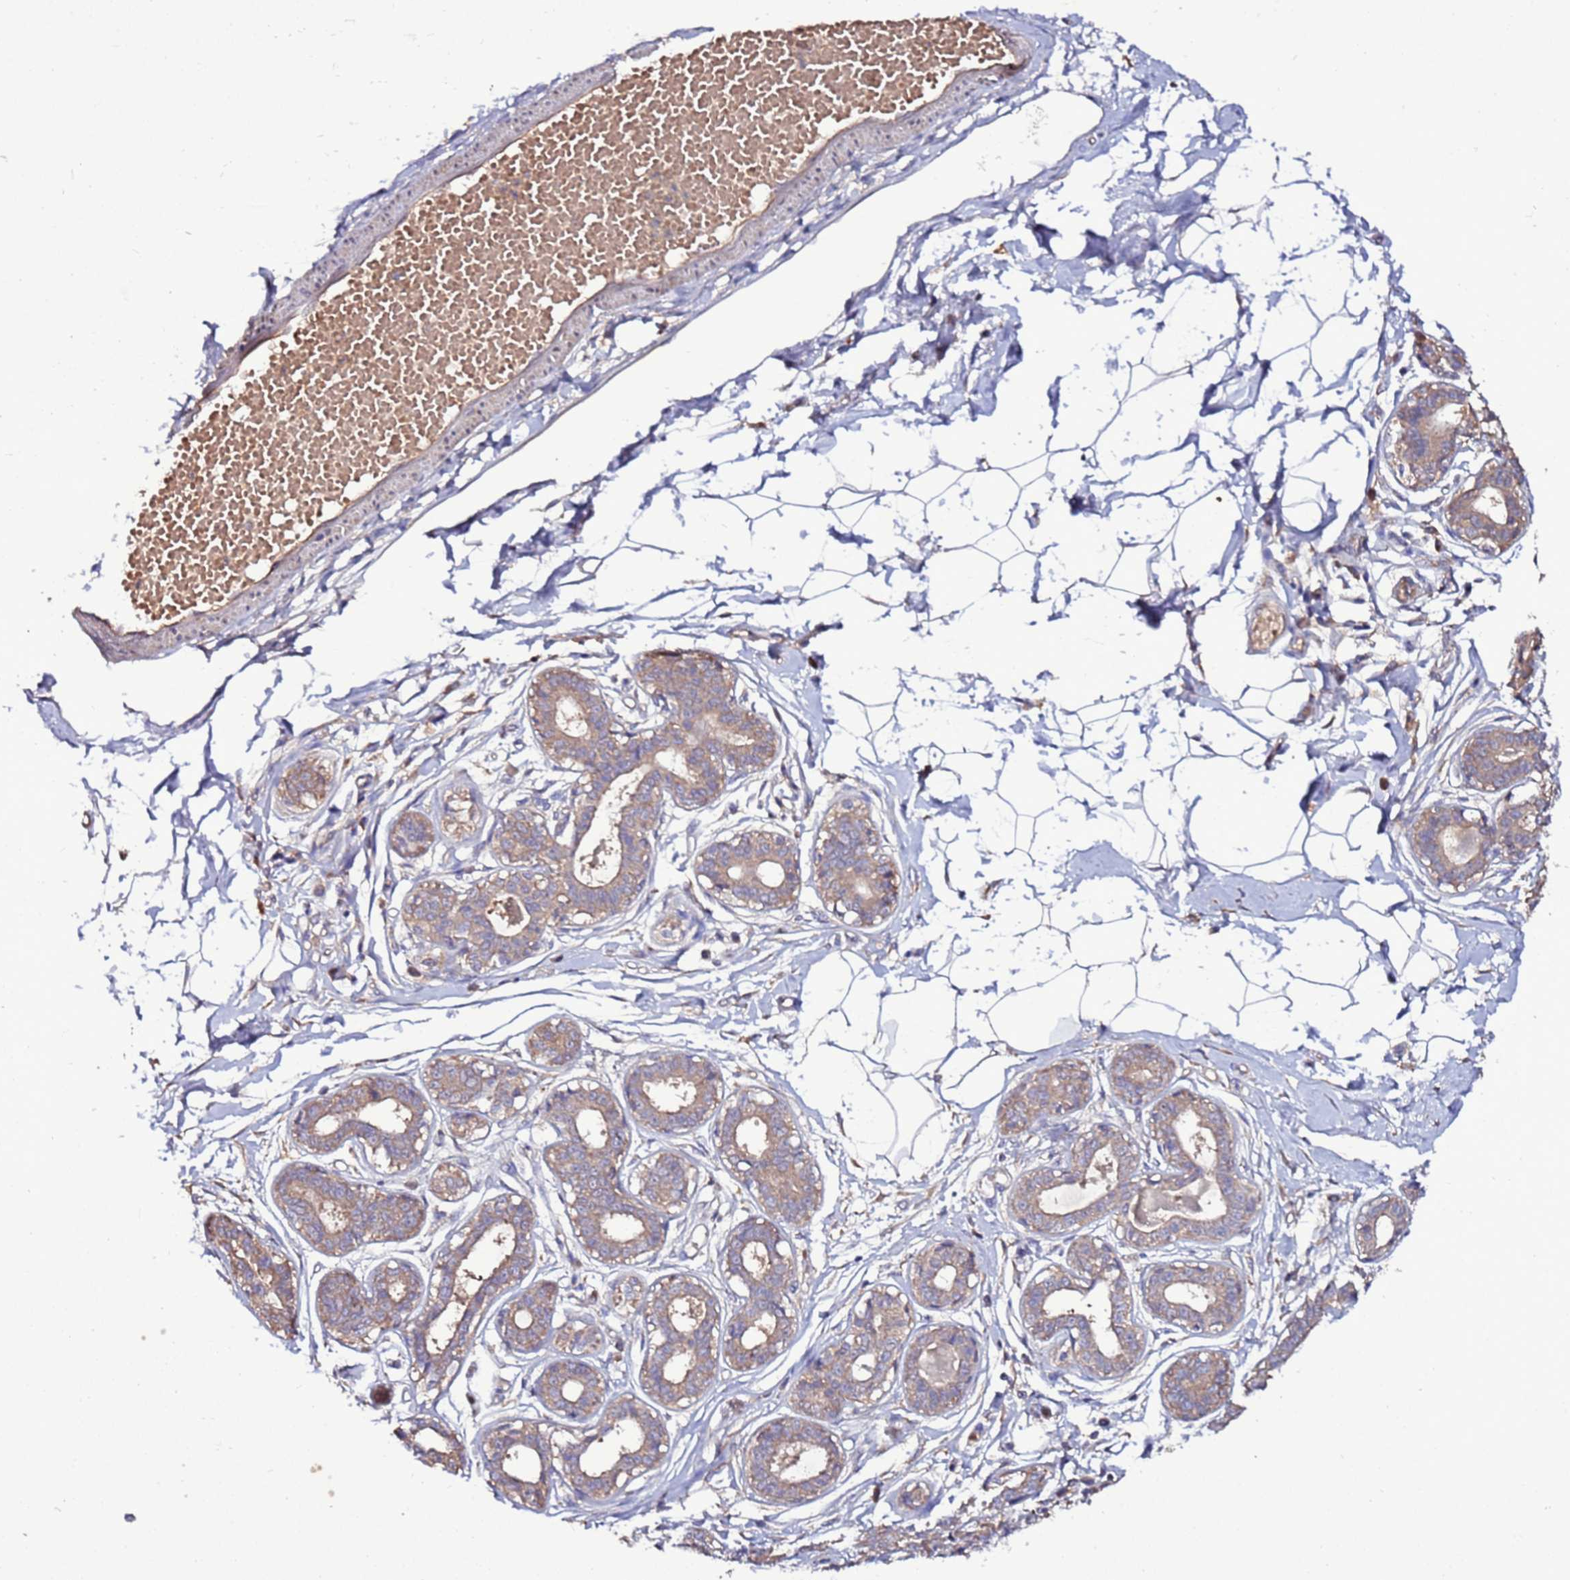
{"staining": {"intensity": "negative", "quantity": "none", "location": "none"}, "tissue": "breast", "cell_type": "Adipocytes", "image_type": "normal", "snomed": [{"axis": "morphology", "description": "Normal tissue, NOS"}, {"axis": "topography", "description": "Breast"}], "caption": "DAB immunohistochemical staining of unremarkable human breast exhibits no significant expression in adipocytes.", "gene": "RPS15A", "patient": {"sex": "female", "age": 45}}